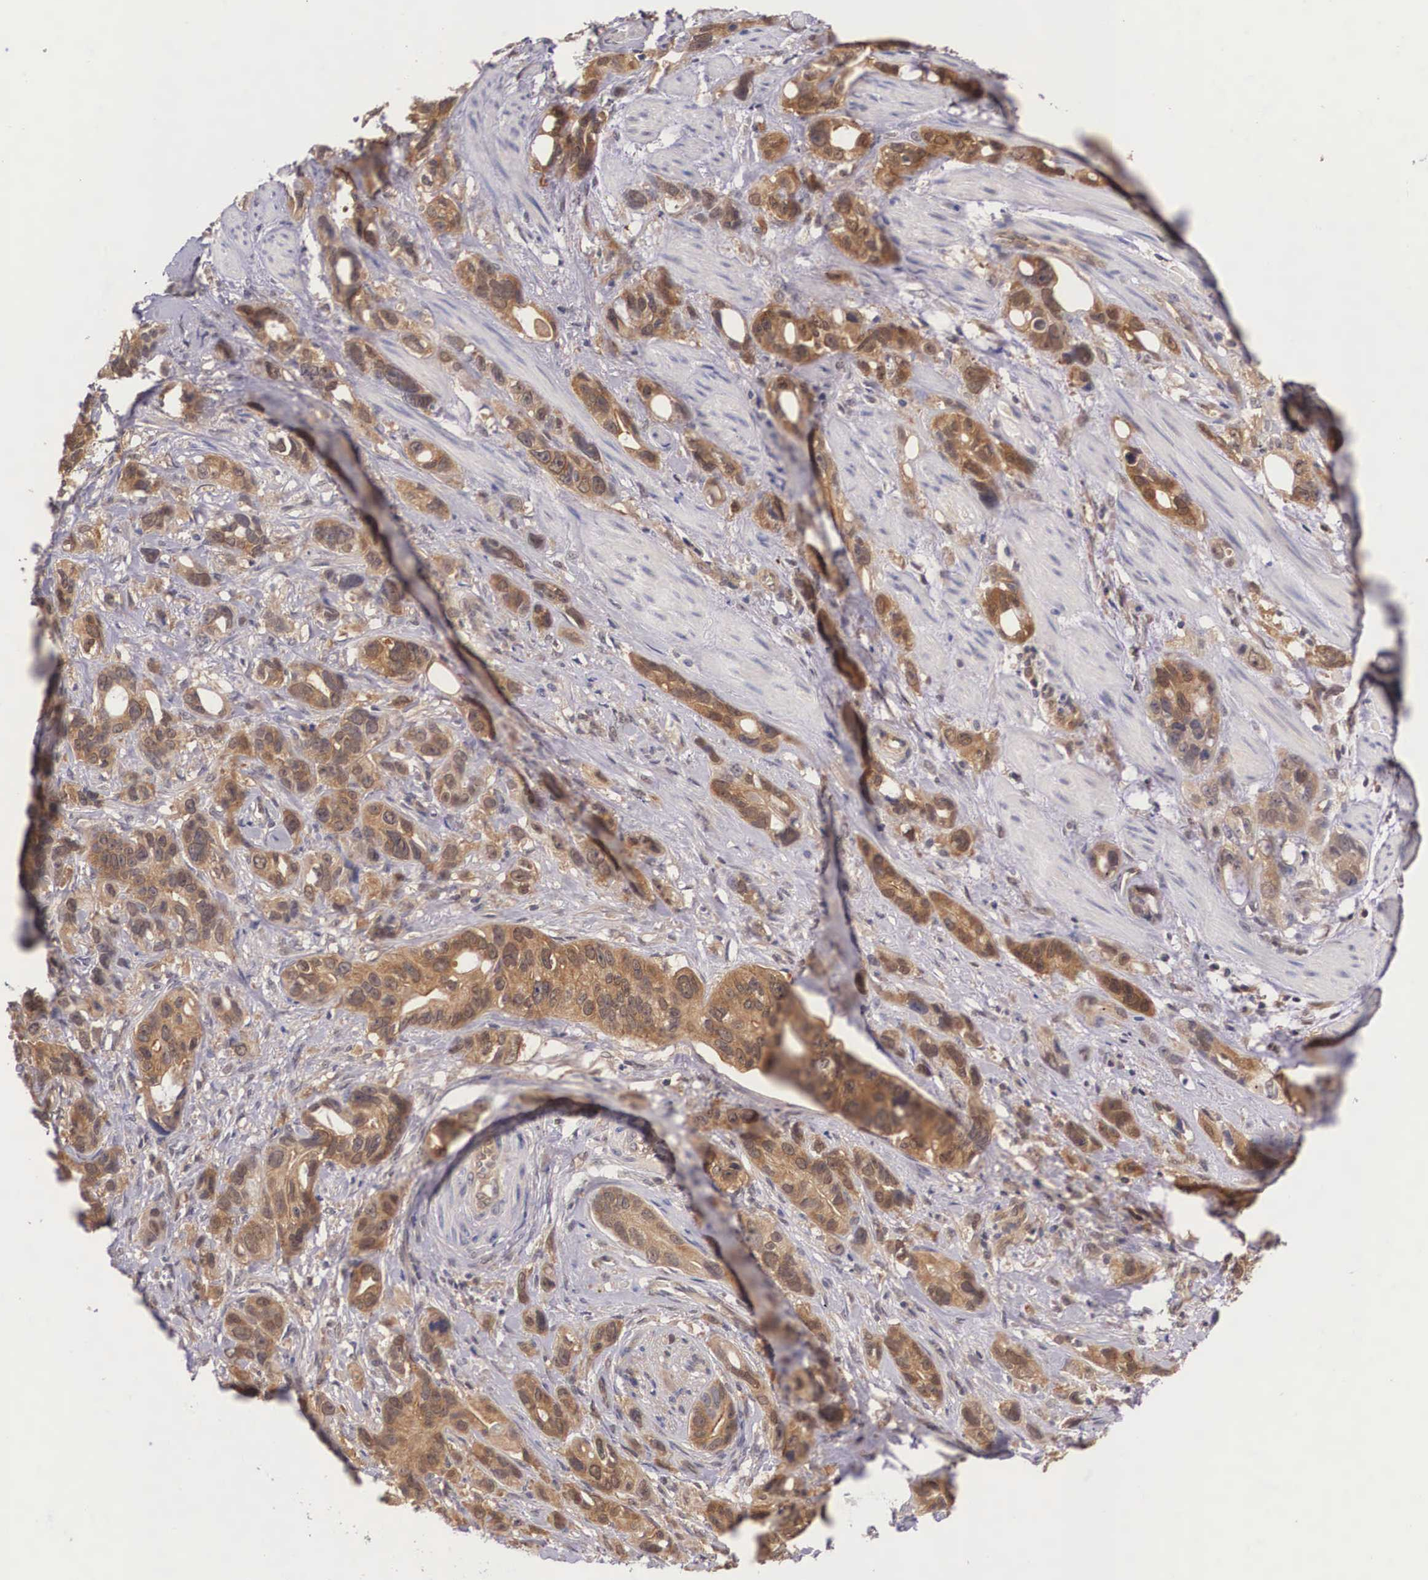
{"staining": {"intensity": "moderate", "quantity": ">75%", "location": "cytoplasmic/membranous"}, "tissue": "stomach cancer", "cell_type": "Tumor cells", "image_type": "cancer", "snomed": [{"axis": "morphology", "description": "Adenocarcinoma, NOS"}, {"axis": "topography", "description": "Stomach, upper"}], "caption": "Immunohistochemical staining of human adenocarcinoma (stomach) displays medium levels of moderate cytoplasmic/membranous protein staining in approximately >75% of tumor cells.", "gene": "IGBP1", "patient": {"sex": "male", "age": 47}}